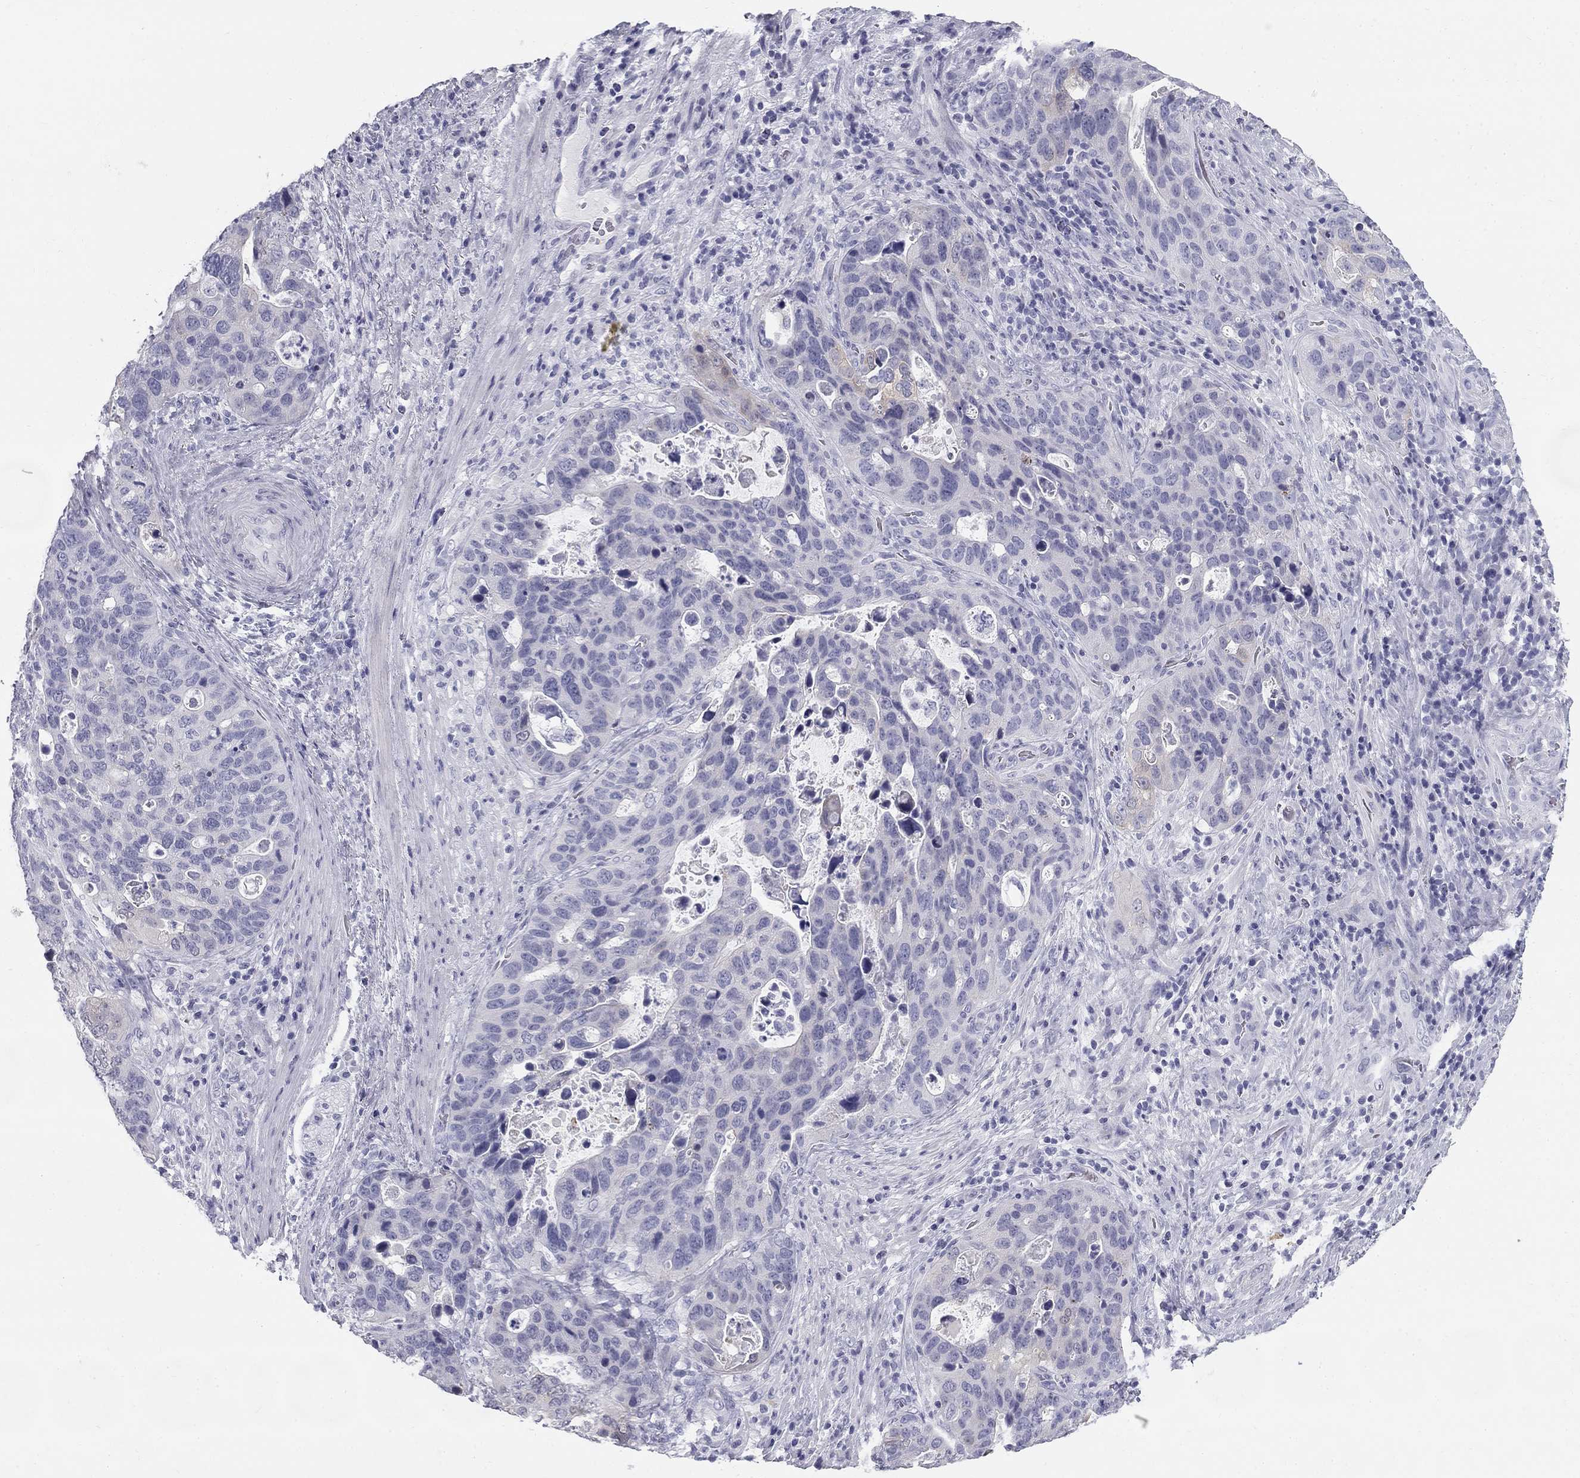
{"staining": {"intensity": "negative", "quantity": "none", "location": "none"}, "tissue": "stomach cancer", "cell_type": "Tumor cells", "image_type": "cancer", "snomed": [{"axis": "morphology", "description": "Adenocarcinoma, NOS"}, {"axis": "topography", "description": "Stomach"}], "caption": "Tumor cells show no significant positivity in adenocarcinoma (stomach).", "gene": "SULT2B1", "patient": {"sex": "male", "age": 54}}